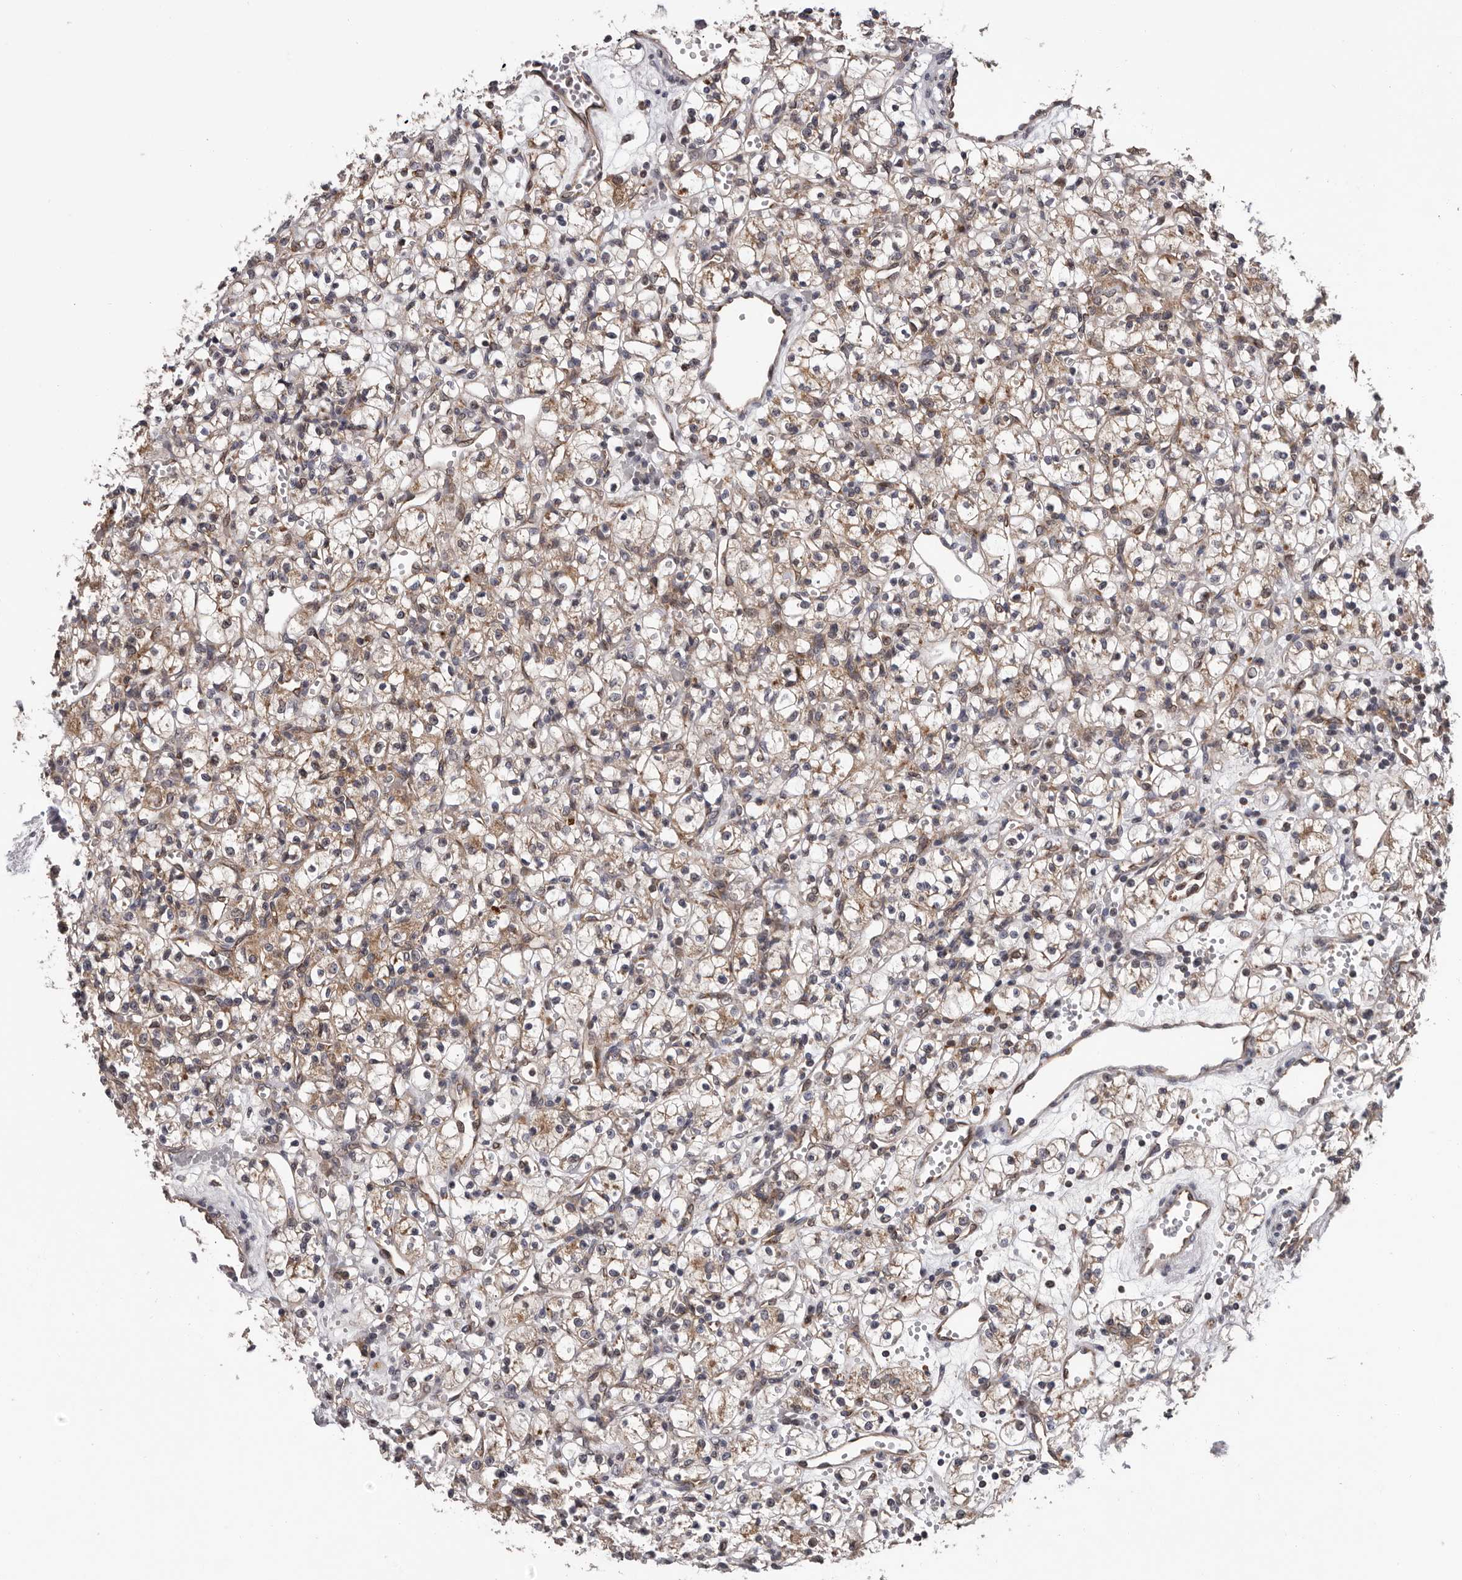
{"staining": {"intensity": "moderate", "quantity": ">75%", "location": "cytoplasmic/membranous"}, "tissue": "renal cancer", "cell_type": "Tumor cells", "image_type": "cancer", "snomed": [{"axis": "morphology", "description": "Adenocarcinoma, NOS"}, {"axis": "topography", "description": "Kidney"}], "caption": "High-power microscopy captured an IHC histopathology image of renal cancer, revealing moderate cytoplasmic/membranous staining in about >75% of tumor cells.", "gene": "VPS37A", "patient": {"sex": "female", "age": 59}}